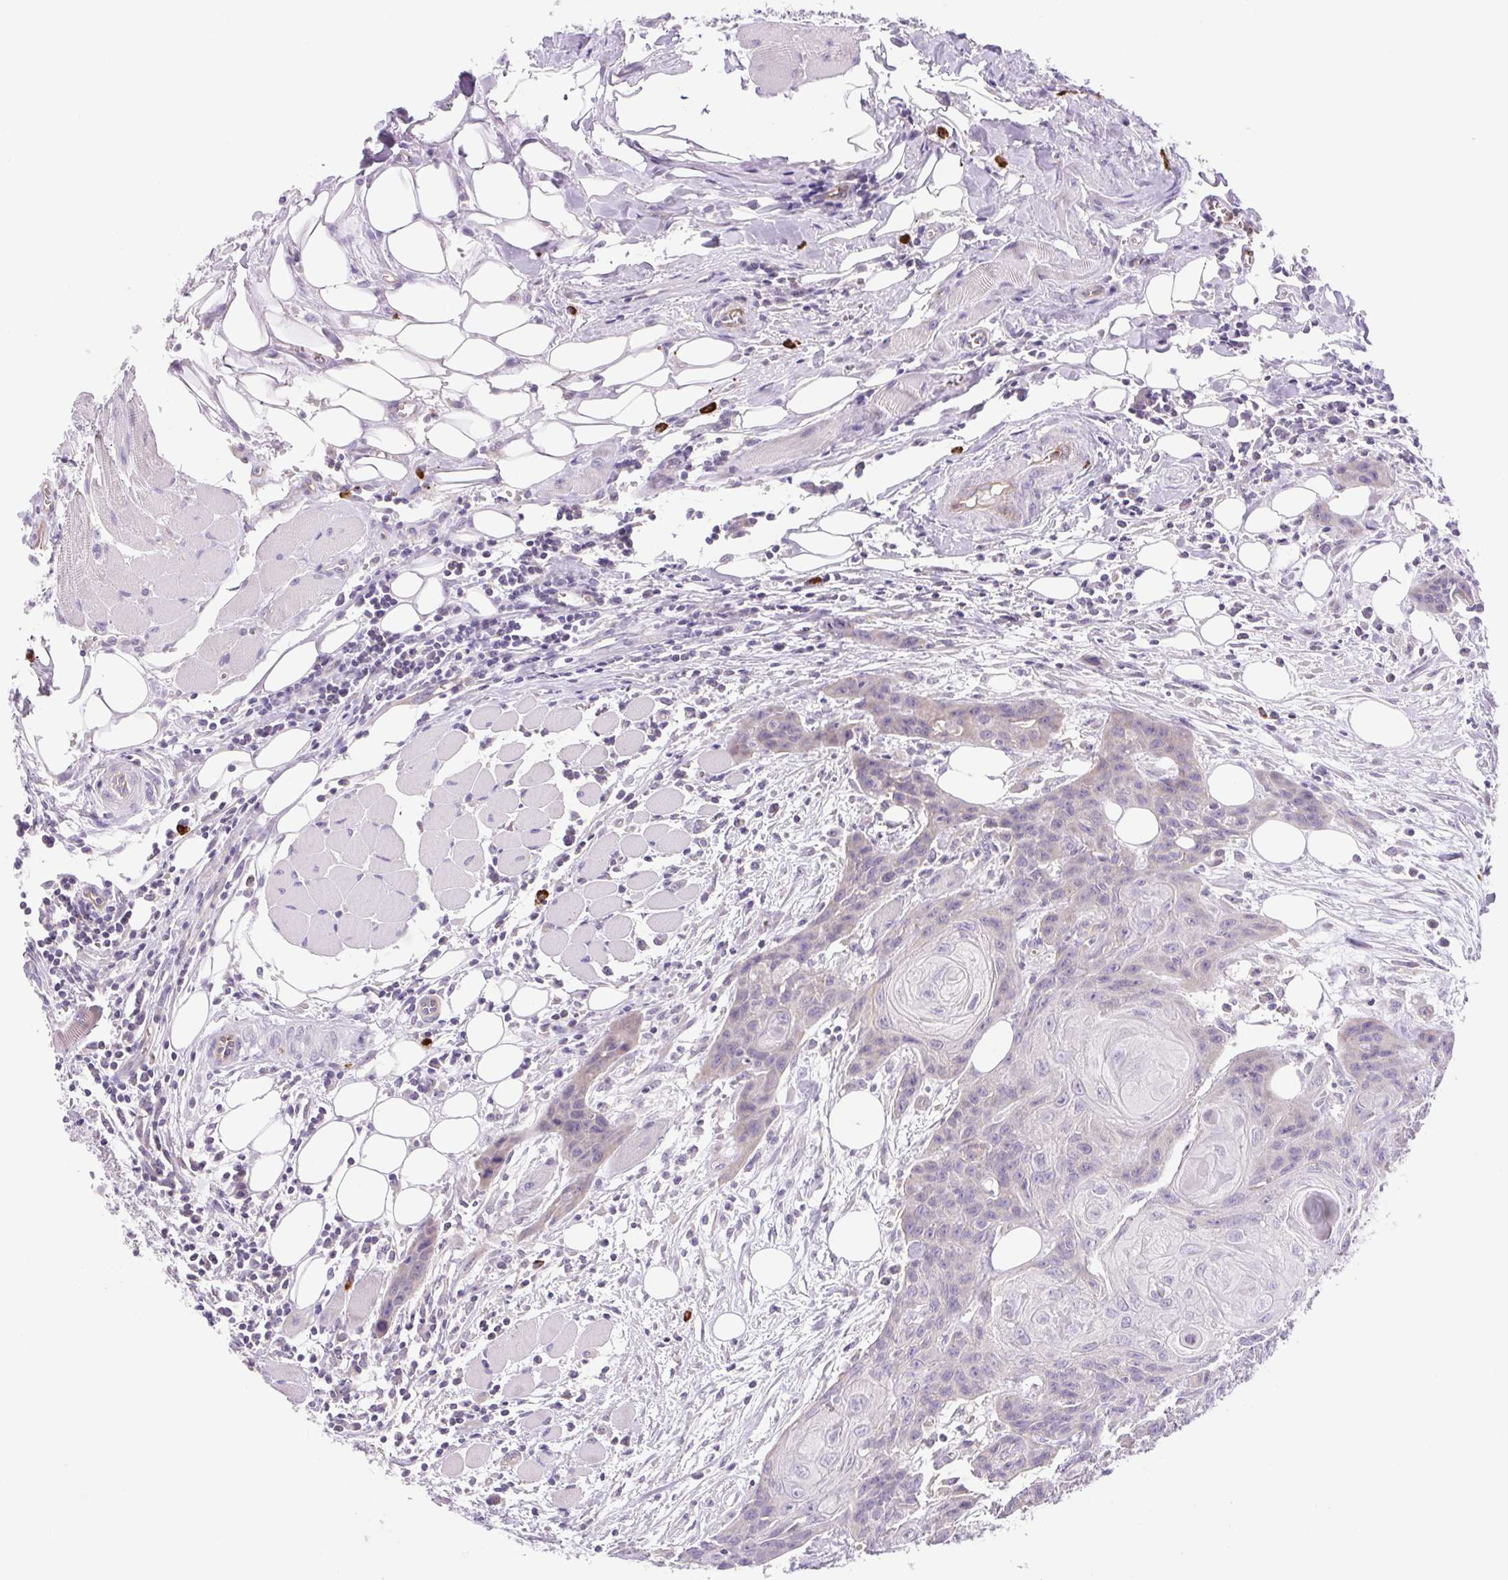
{"staining": {"intensity": "negative", "quantity": "none", "location": "none"}, "tissue": "head and neck cancer", "cell_type": "Tumor cells", "image_type": "cancer", "snomed": [{"axis": "morphology", "description": "Squamous cell carcinoma, NOS"}, {"axis": "topography", "description": "Oral tissue"}, {"axis": "topography", "description": "Head-Neck"}], "caption": "This is an immunohistochemistry histopathology image of human head and neck cancer (squamous cell carcinoma). There is no positivity in tumor cells.", "gene": "FAM177B", "patient": {"sex": "male", "age": 58}}